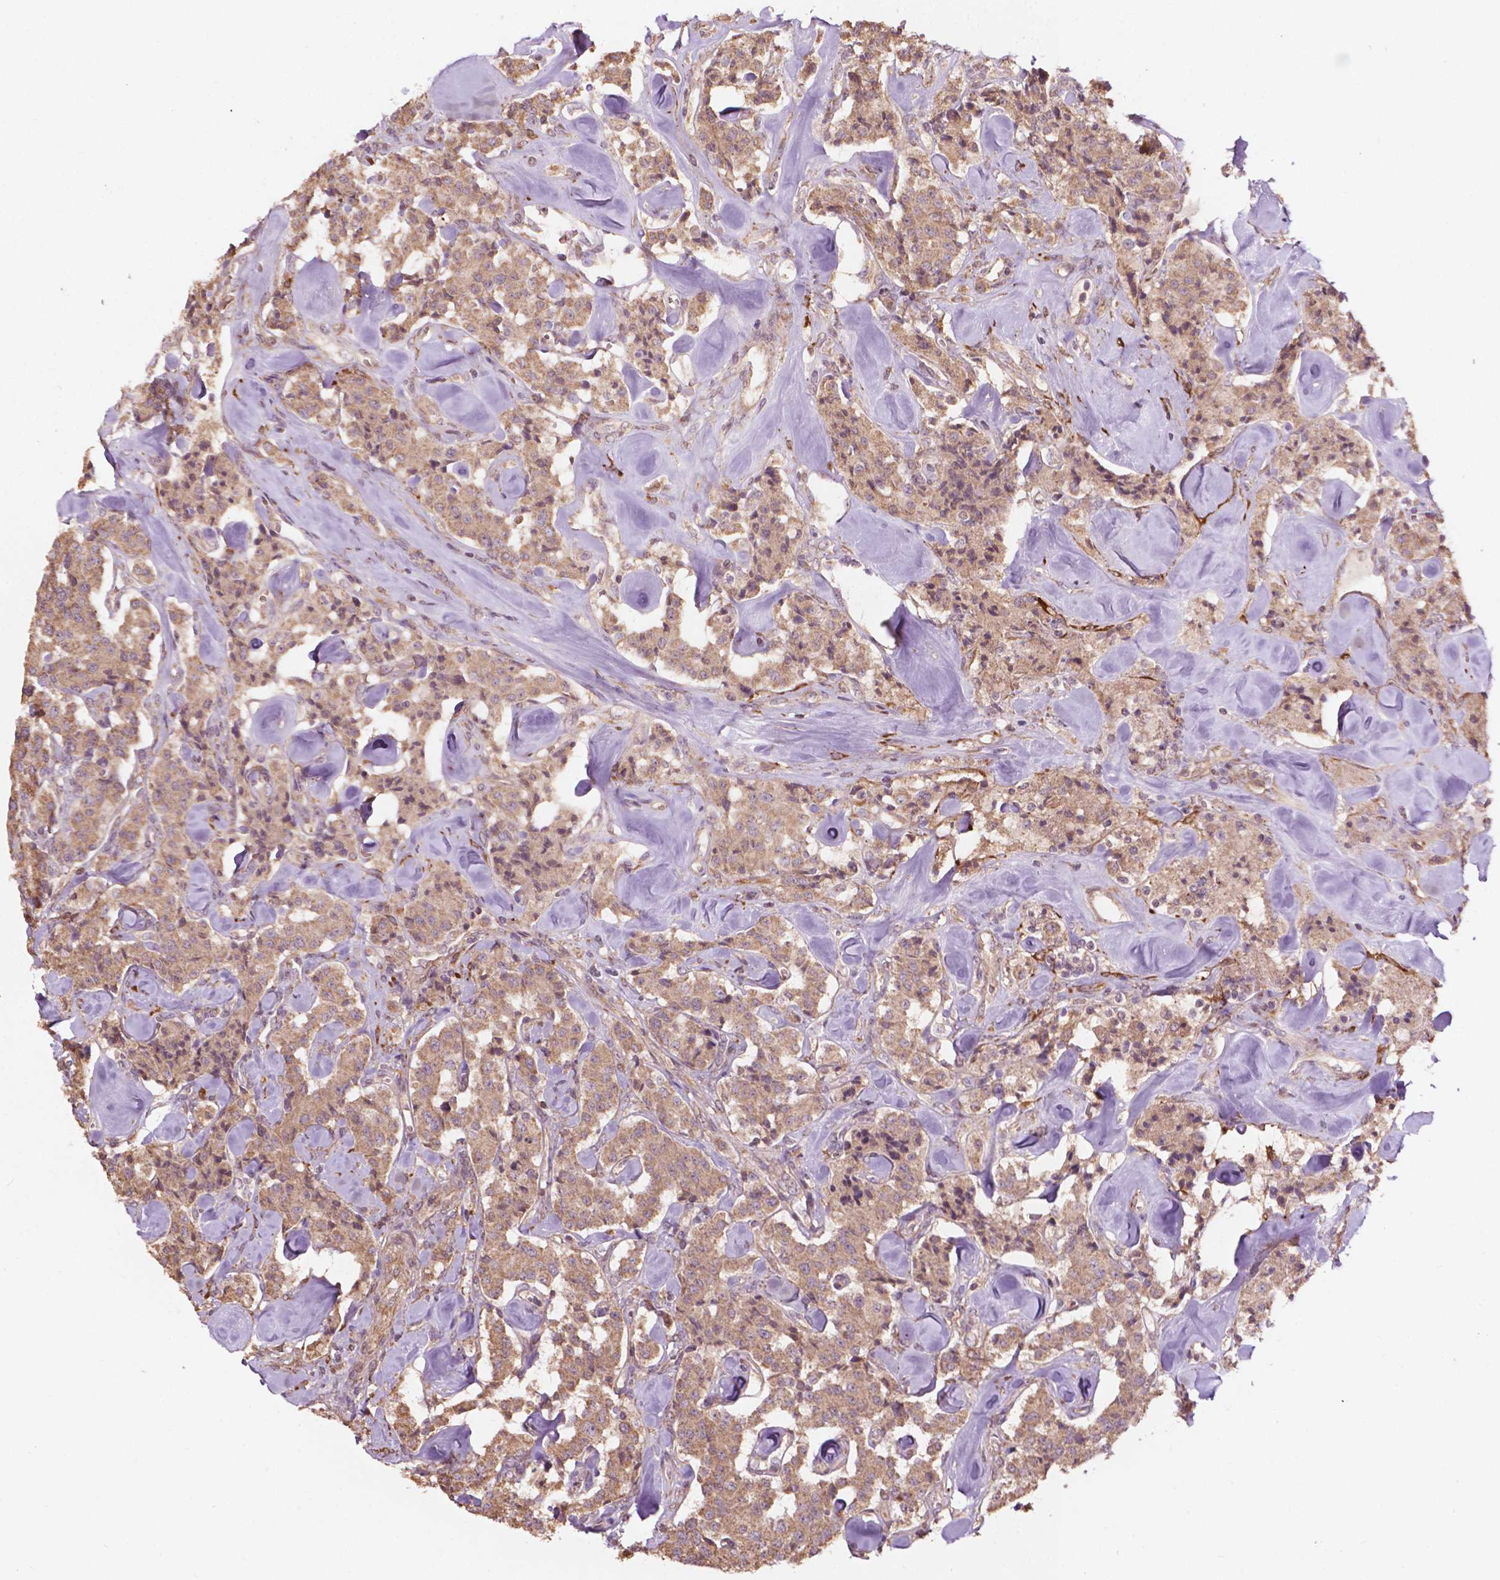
{"staining": {"intensity": "moderate", "quantity": ">75%", "location": "cytoplasmic/membranous"}, "tissue": "carcinoid", "cell_type": "Tumor cells", "image_type": "cancer", "snomed": [{"axis": "morphology", "description": "Carcinoid, malignant, NOS"}, {"axis": "topography", "description": "Pancreas"}], "caption": "Immunohistochemistry (DAB (3,3'-diaminobenzidine)) staining of carcinoid reveals moderate cytoplasmic/membranous protein expression in about >75% of tumor cells.", "gene": "CDC42BPA", "patient": {"sex": "male", "age": 41}}